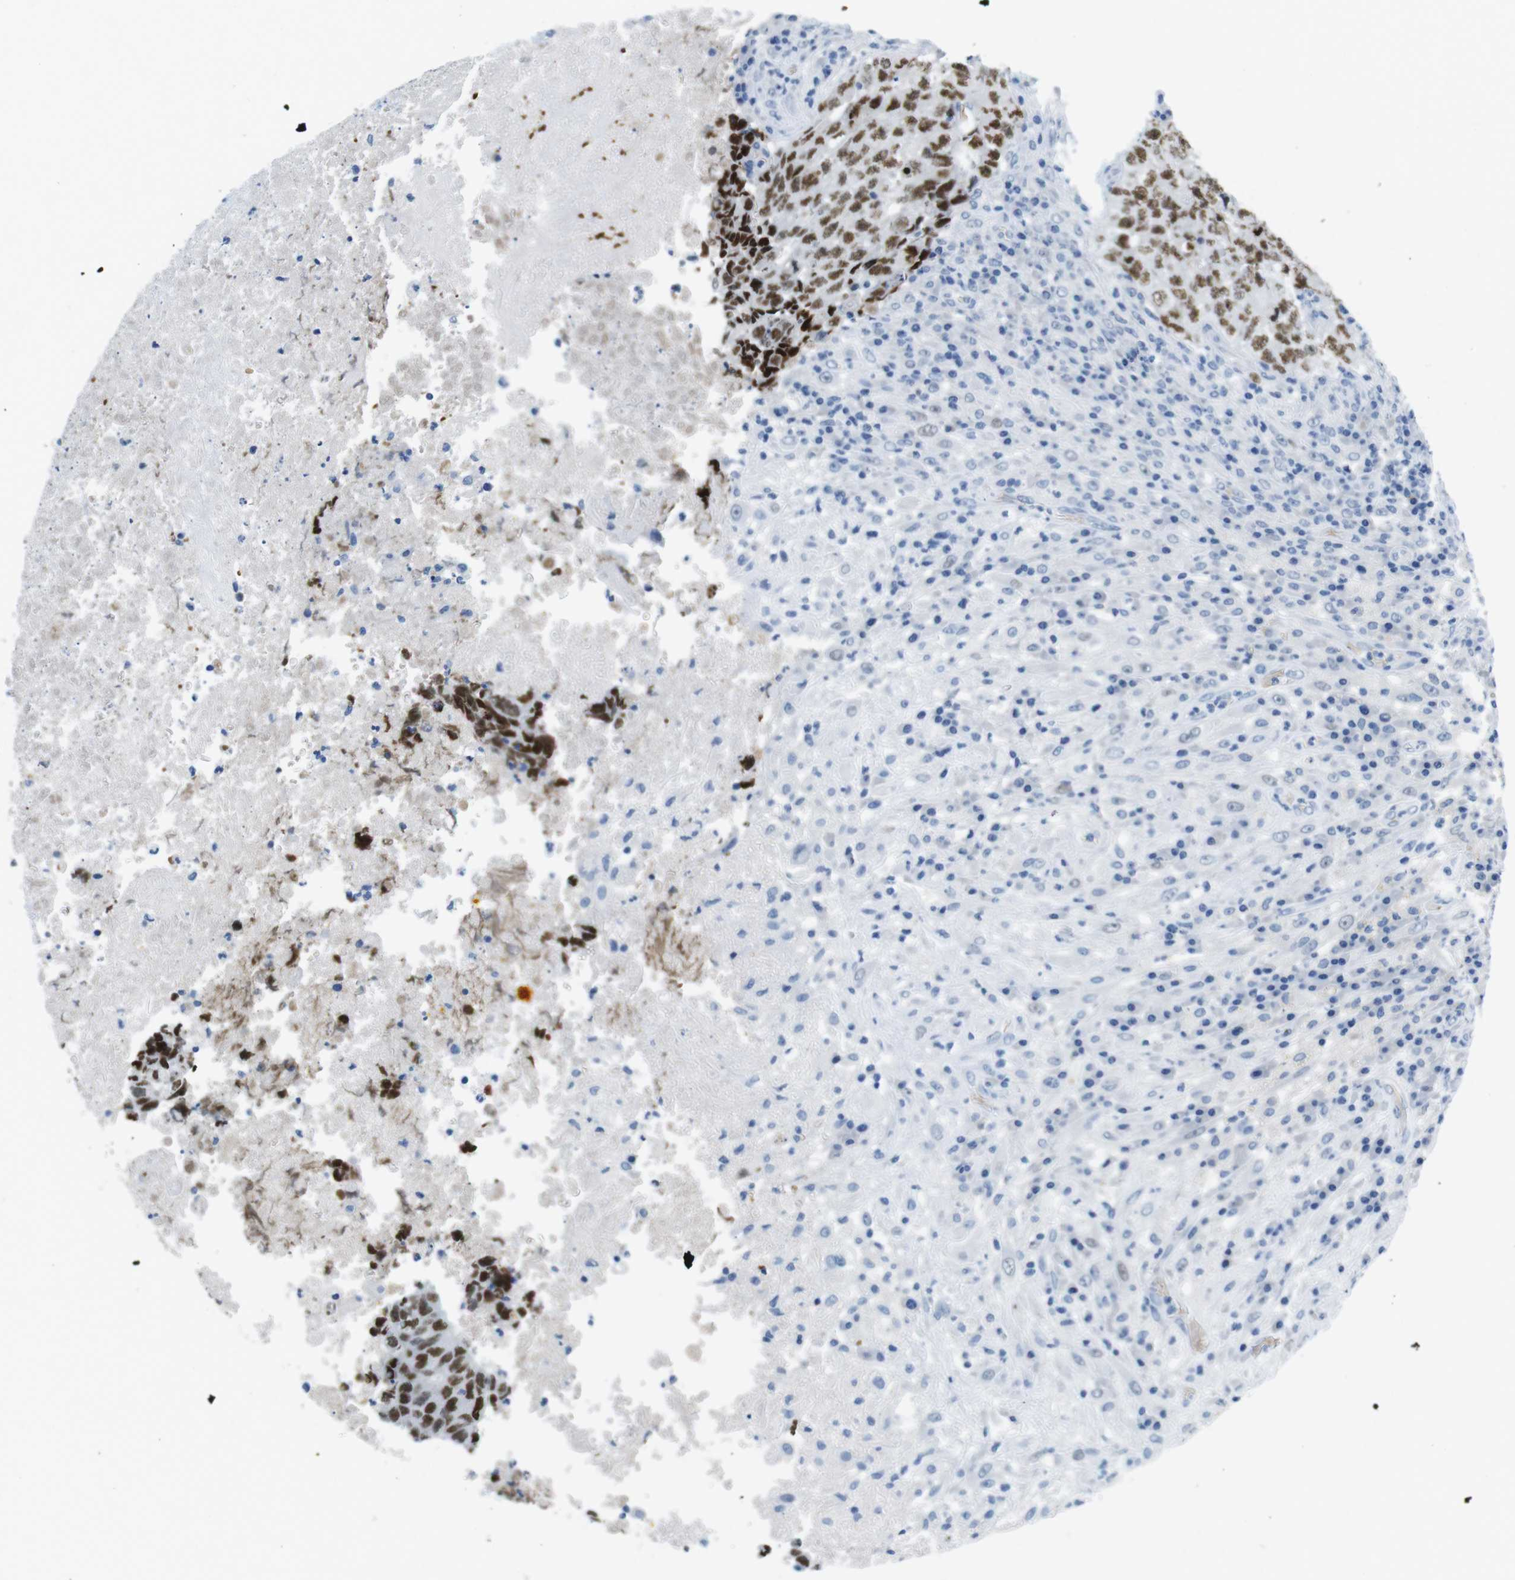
{"staining": {"intensity": "strong", "quantity": ">75%", "location": "nuclear"}, "tissue": "testis cancer", "cell_type": "Tumor cells", "image_type": "cancer", "snomed": [{"axis": "morphology", "description": "Necrosis, NOS"}, {"axis": "morphology", "description": "Carcinoma, Embryonal, NOS"}, {"axis": "topography", "description": "Testis"}], "caption": "A high-resolution micrograph shows immunohistochemistry (IHC) staining of testis cancer (embryonal carcinoma), which displays strong nuclear positivity in approximately >75% of tumor cells. (Stains: DAB in brown, nuclei in blue, Microscopy: brightfield microscopy at high magnification).", "gene": "TFAP2C", "patient": {"sex": "male", "age": 19}}